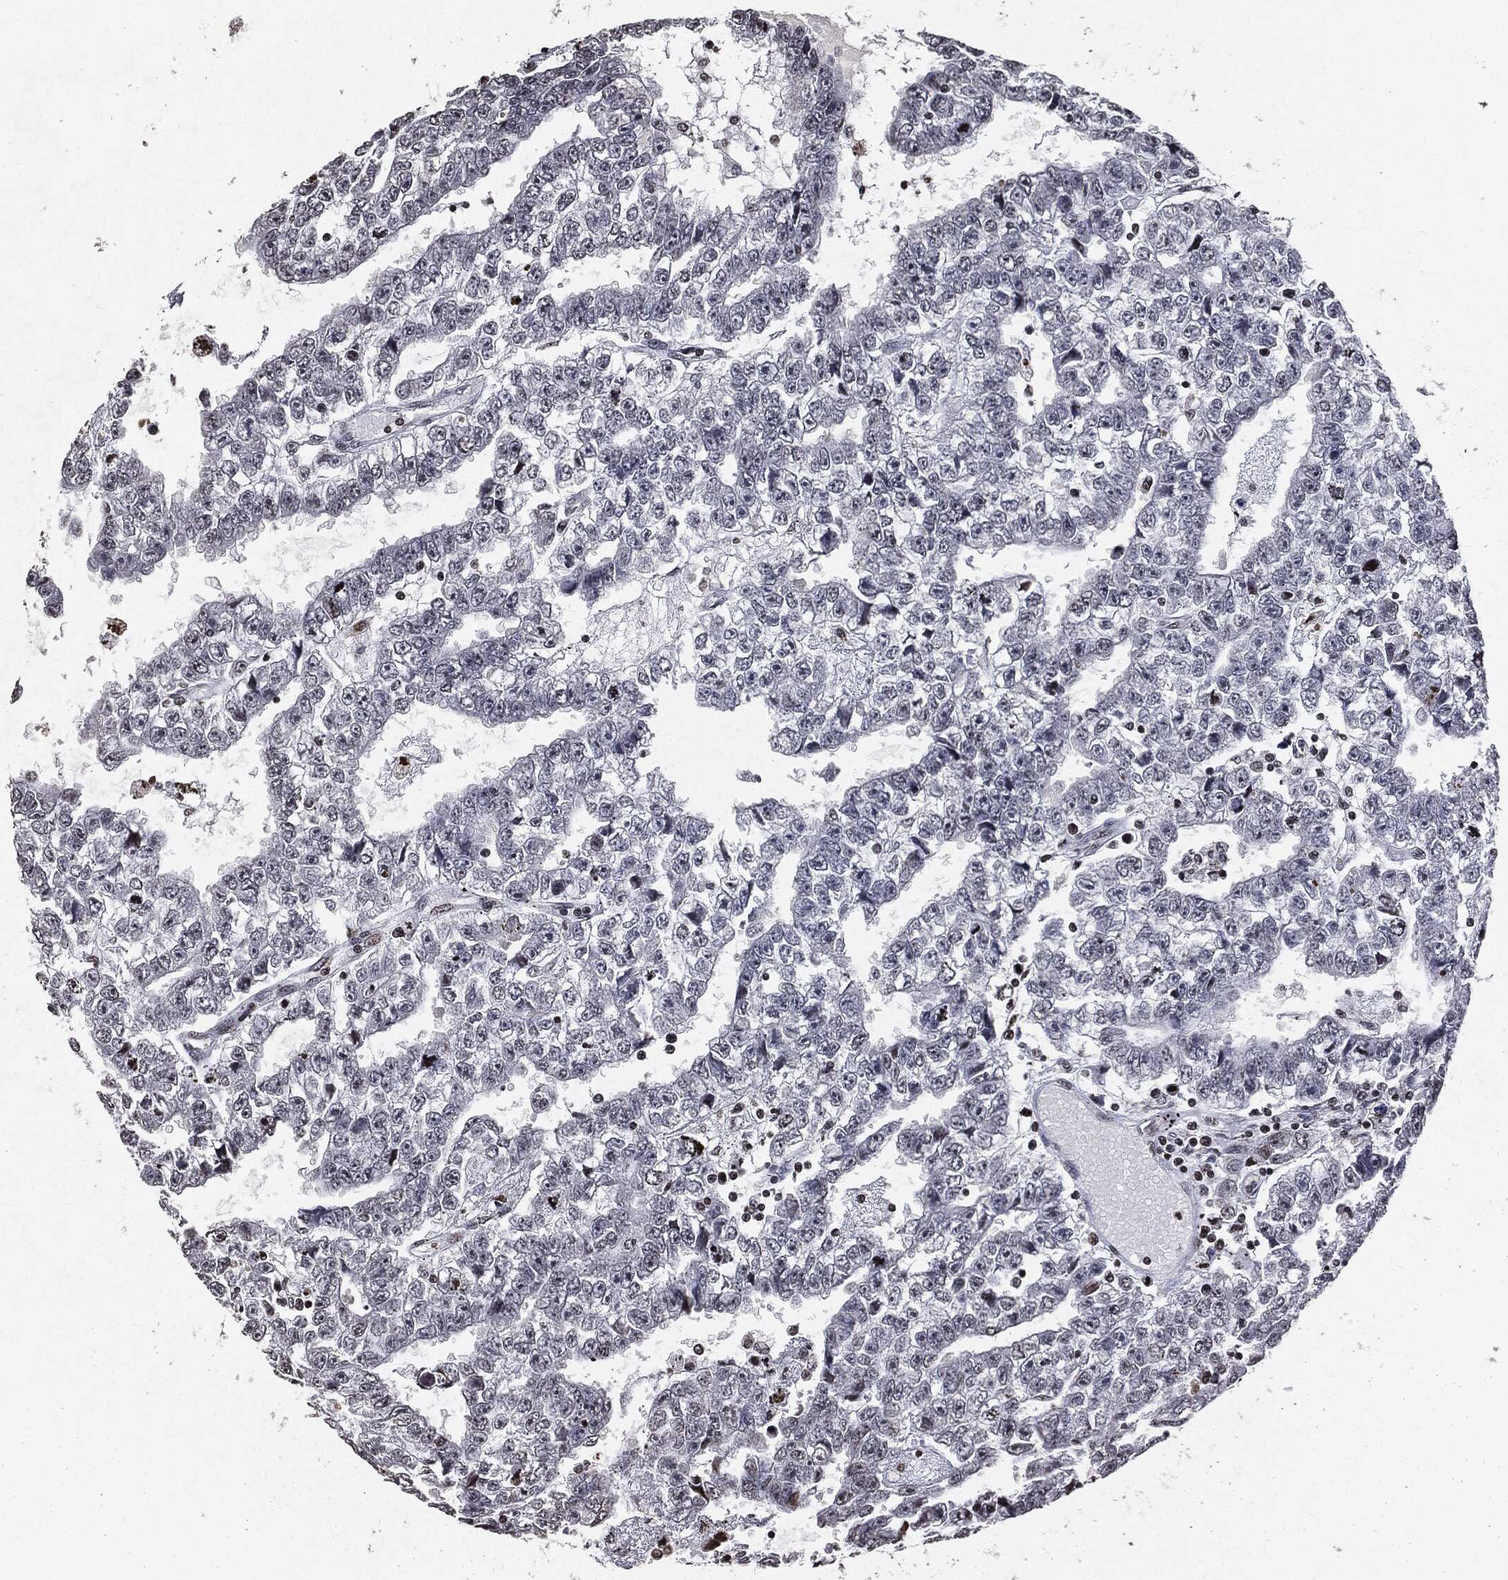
{"staining": {"intensity": "negative", "quantity": "none", "location": "none"}, "tissue": "testis cancer", "cell_type": "Tumor cells", "image_type": "cancer", "snomed": [{"axis": "morphology", "description": "Carcinoma, Embryonal, NOS"}, {"axis": "topography", "description": "Testis"}], "caption": "Tumor cells are negative for protein expression in human testis cancer.", "gene": "JUN", "patient": {"sex": "male", "age": 25}}